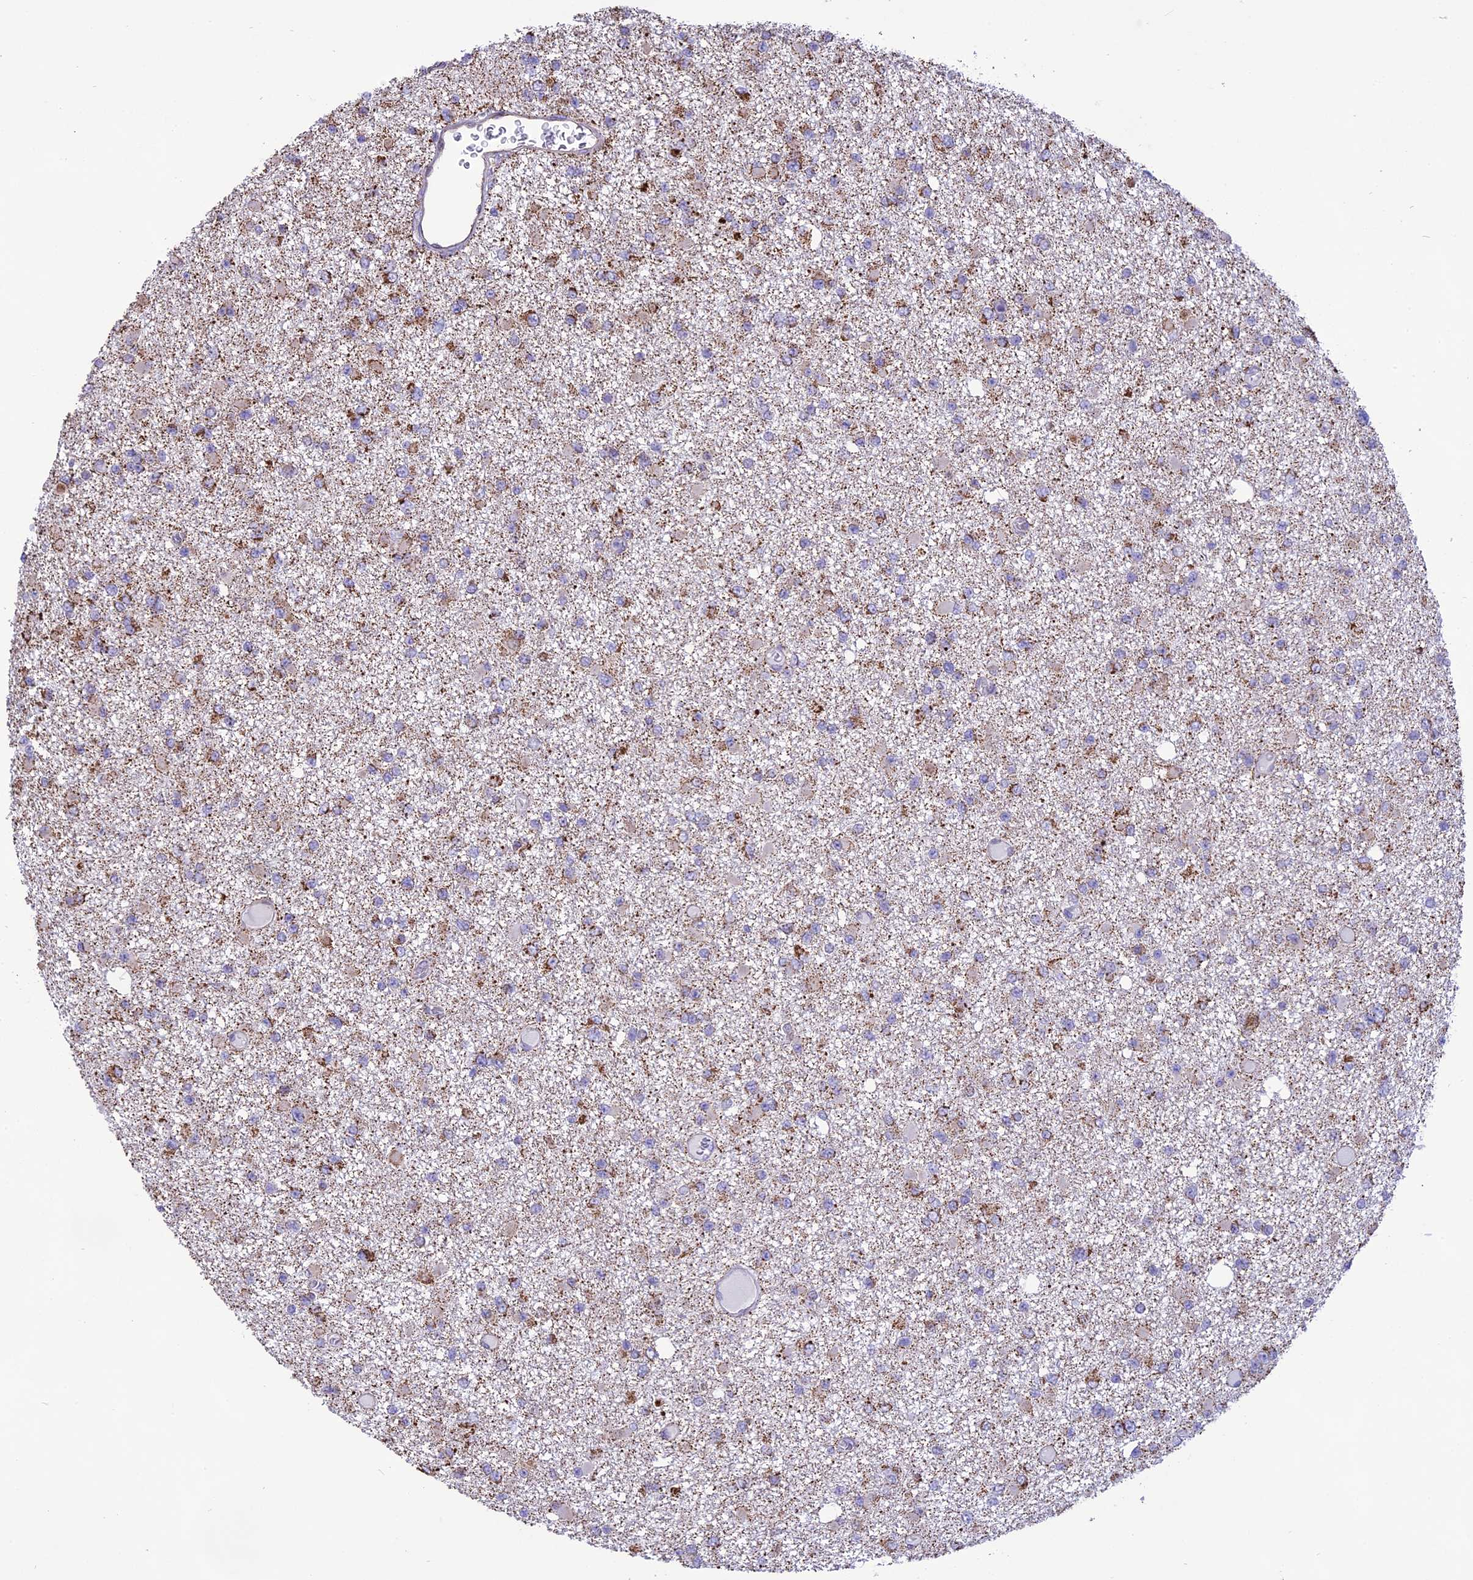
{"staining": {"intensity": "moderate", "quantity": "25%-75%", "location": "cytoplasmic/membranous"}, "tissue": "glioma", "cell_type": "Tumor cells", "image_type": "cancer", "snomed": [{"axis": "morphology", "description": "Glioma, malignant, Low grade"}, {"axis": "topography", "description": "Brain"}], "caption": "A brown stain shows moderate cytoplasmic/membranous positivity of a protein in malignant glioma (low-grade) tumor cells. The protein of interest is shown in brown color, while the nuclei are stained blue.", "gene": "DOC2B", "patient": {"sex": "female", "age": 22}}